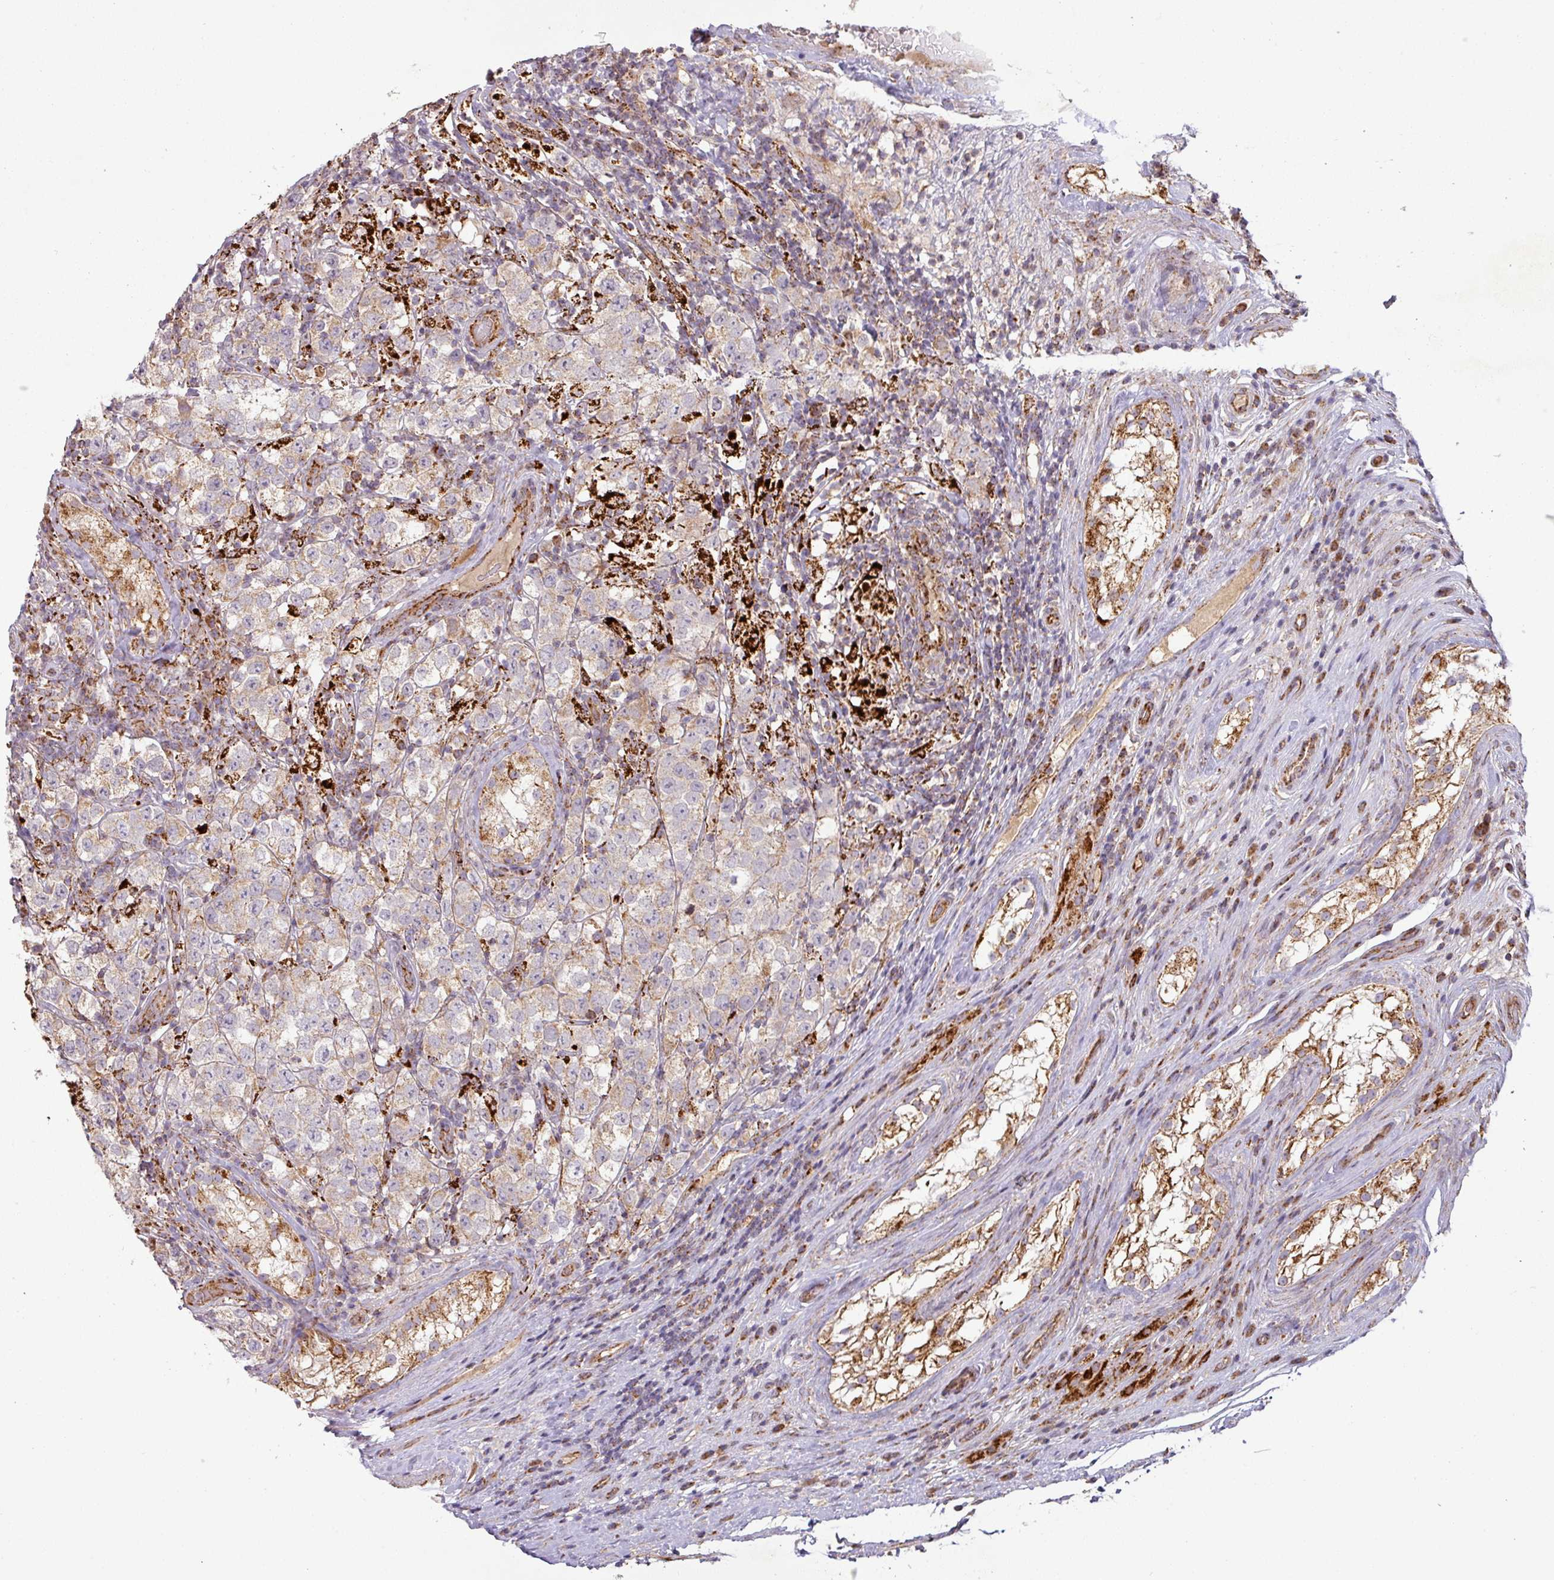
{"staining": {"intensity": "weak", "quantity": "25%-75%", "location": "cytoplasmic/membranous"}, "tissue": "testis cancer", "cell_type": "Tumor cells", "image_type": "cancer", "snomed": [{"axis": "morphology", "description": "Seminoma, NOS"}, {"axis": "morphology", "description": "Carcinoma, Embryonal, NOS"}, {"axis": "topography", "description": "Testis"}], "caption": "Weak cytoplasmic/membranous protein positivity is identified in about 25%-75% of tumor cells in testis cancer.", "gene": "GPD2", "patient": {"sex": "male", "age": 41}}